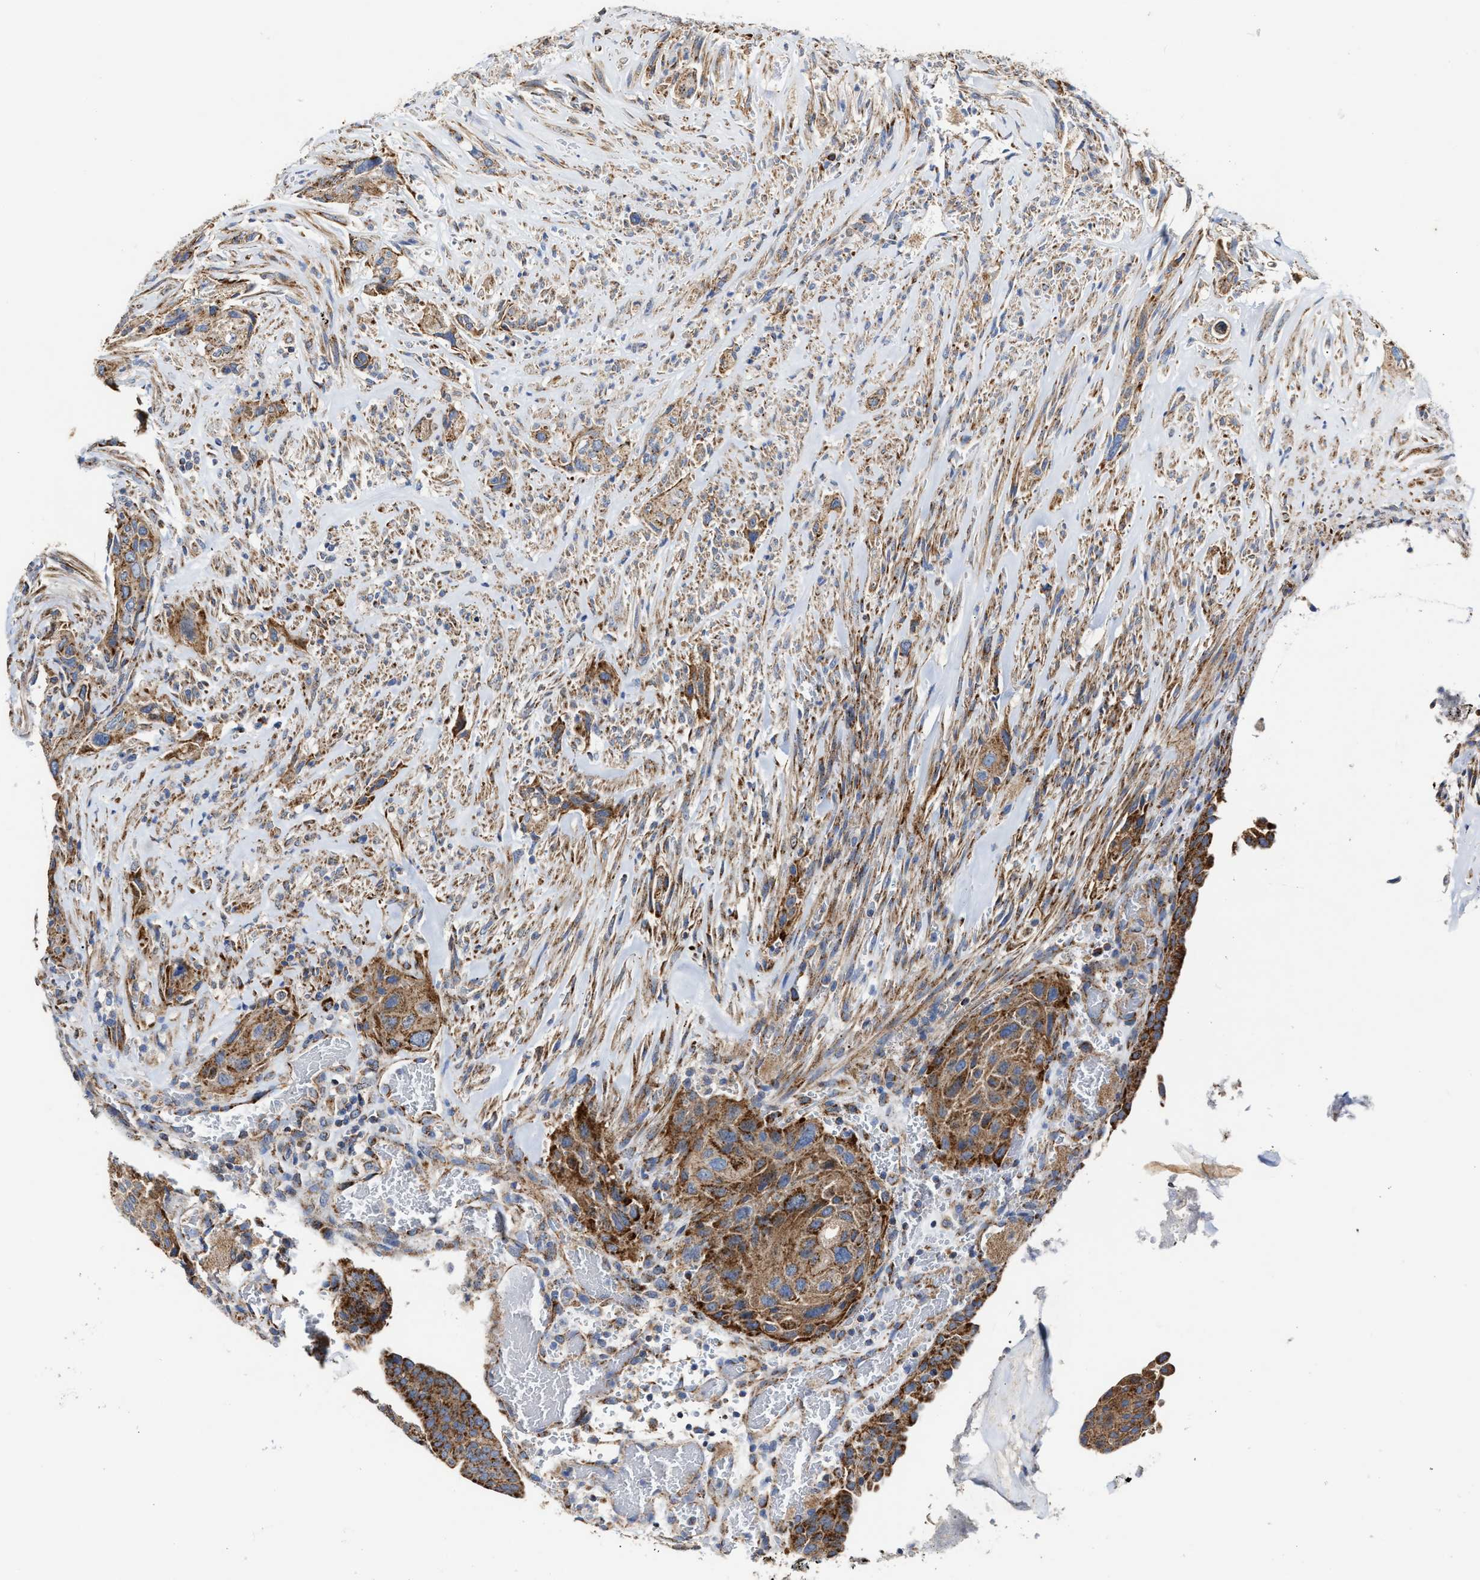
{"staining": {"intensity": "moderate", "quantity": ">75%", "location": "cytoplasmic/membranous"}, "tissue": "urothelial cancer", "cell_type": "Tumor cells", "image_type": "cancer", "snomed": [{"axis": "morphology", "description": "Urothelial carcinoma, Low grade"}, {"axis": "morphology", "description": "Urothelial carcinoma, High grade"}, {"axis": "topography", "description": "Urinary bladder"}], "caption": "High-grade urothelial carcinoma stained for a protein shows moderate cytoplasmic/membranous positivity in tumor cells.", "gene": "MECR", "patient": {"sex": "male", "age": 35}}